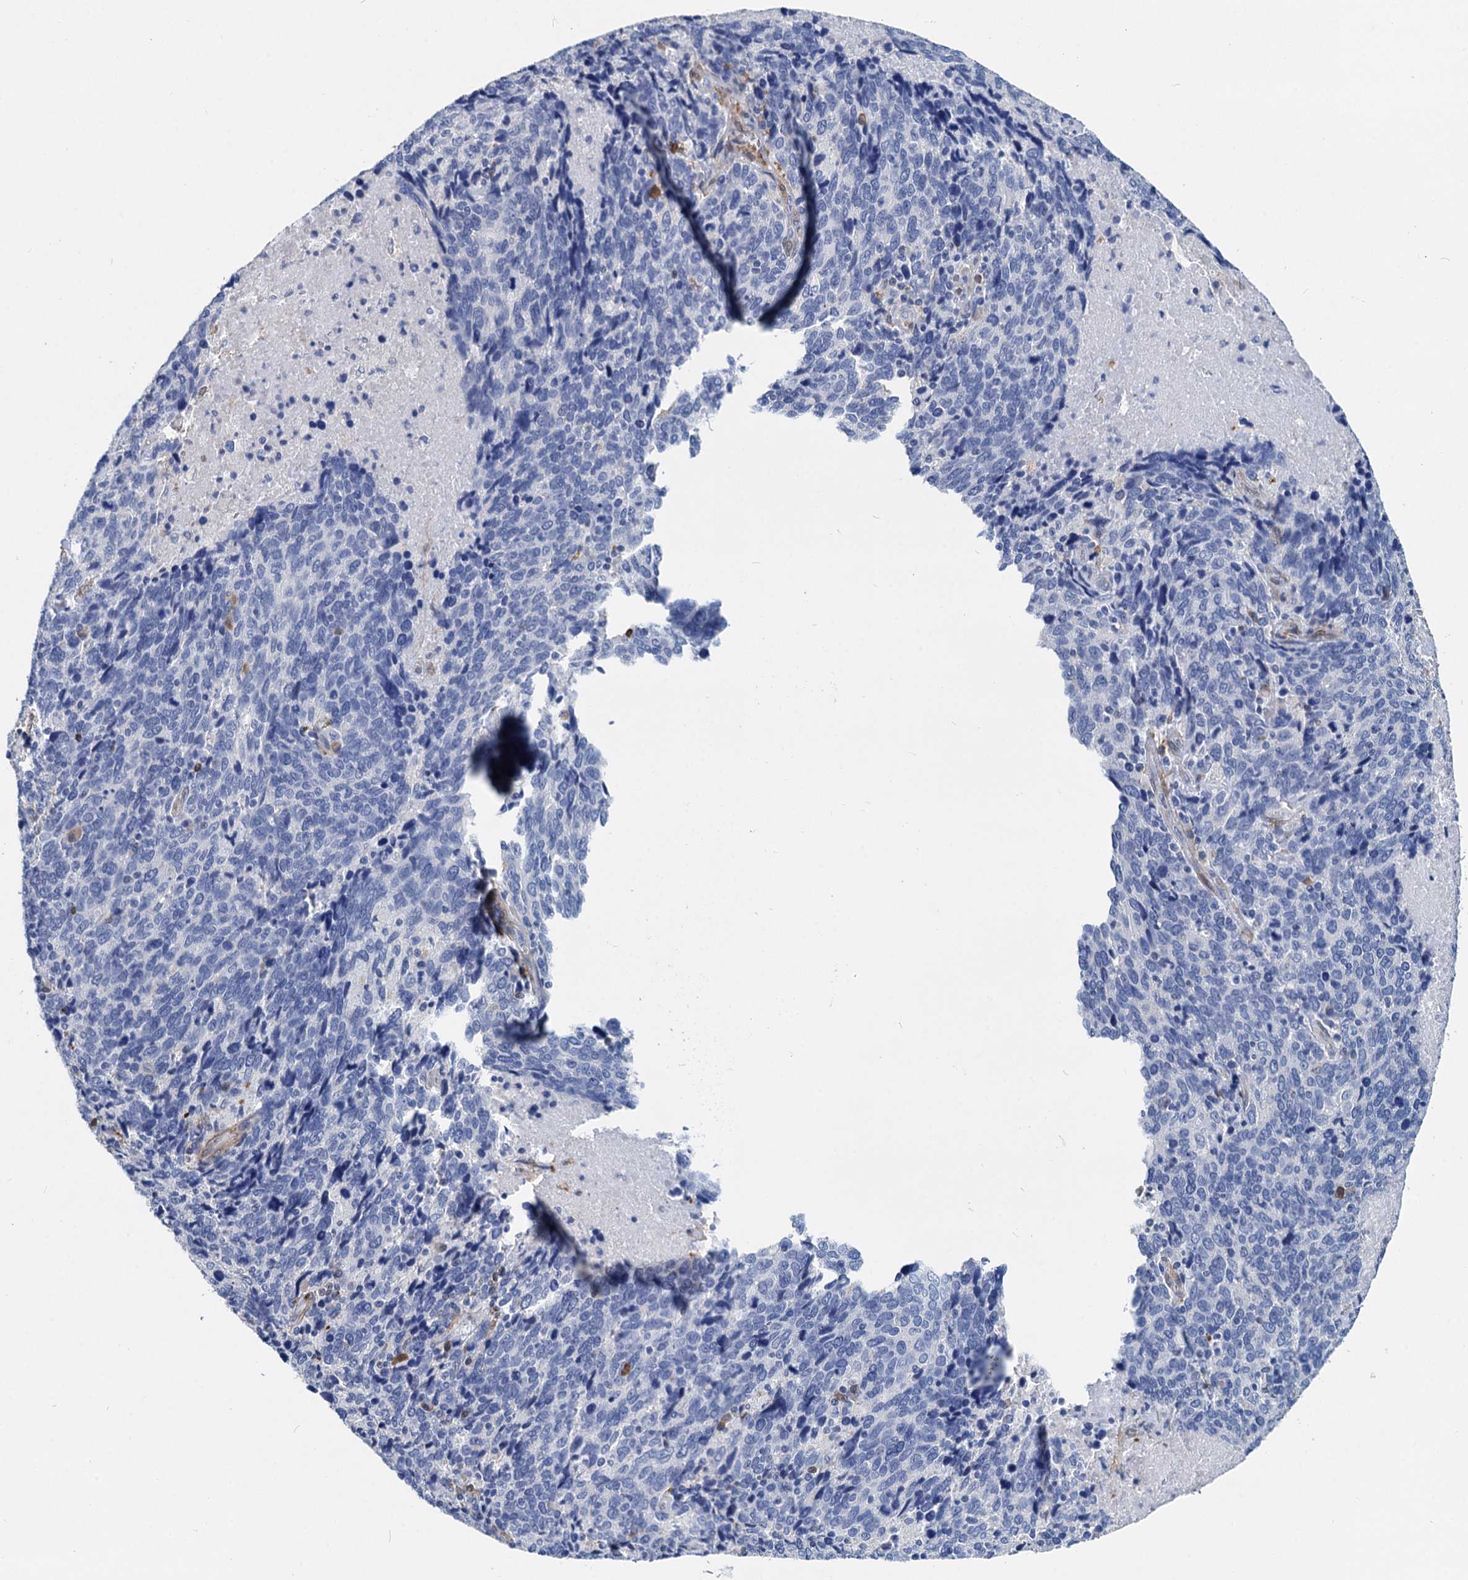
{"staining": {"intensity": "negative", "quantity": "none", "location": "none"}, "tissue": "cervical cancer", "cell_type": "Tumor cells", "image_type": "cancer", "snomed": [{"axis": "morphology", "description": "Squamous cell carcinoma, NOS"}, {"axis": "topography", "description": "Cervix"}], "caption": "IHC micrograph of cervical cancer stained for a protein (brown), which demonstrates no expression in tumor cells.", "gene": "GSTM3", "patient": {"sex": "female", "age": 41}}